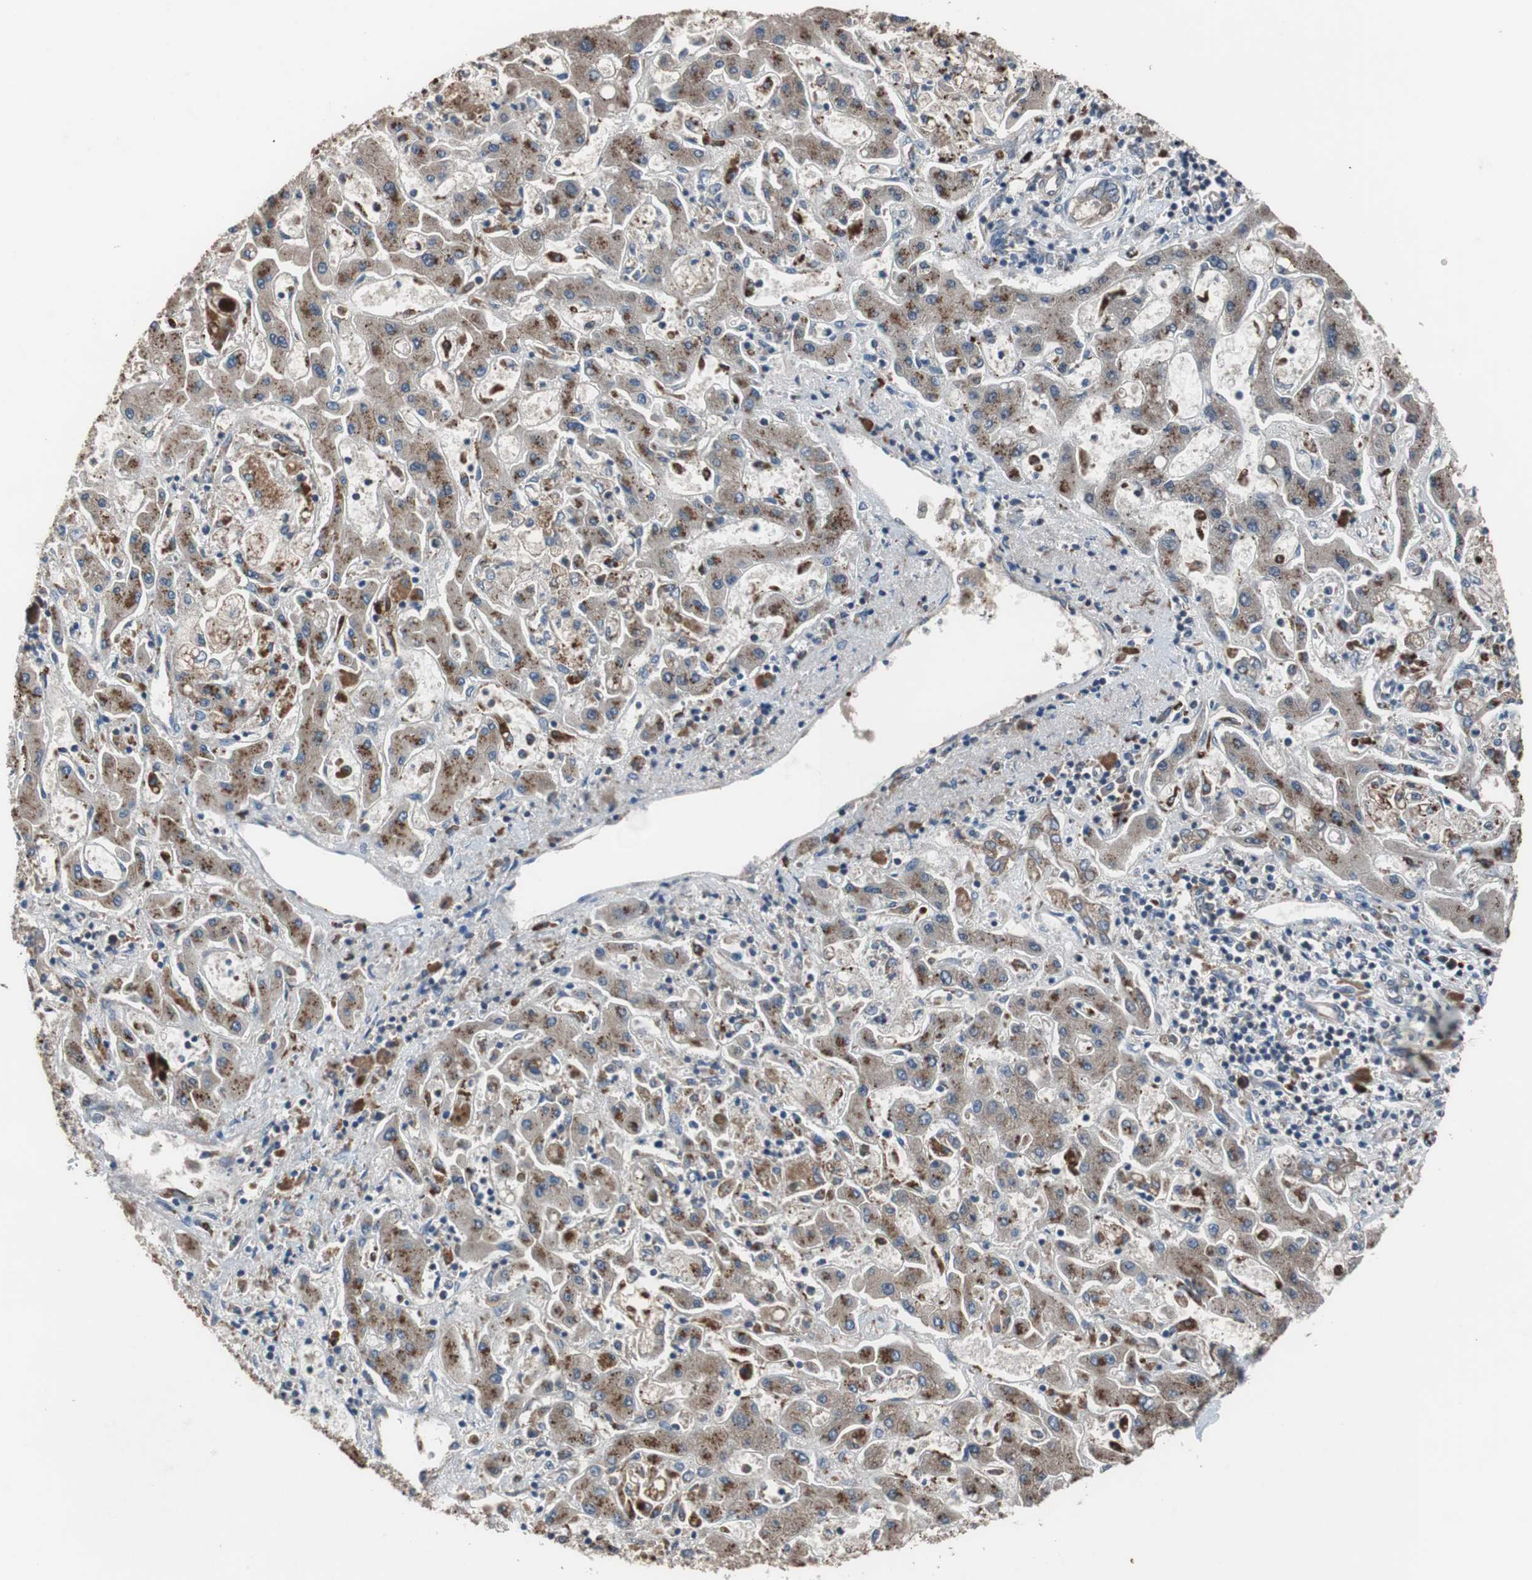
{"staining": {"intensity": "moderate", "quantity": ">75%", "location": "cytoplasmic/membranous"}, "tissue": "liver cancer", "cell_type": "Tumor cells", "image_type": "cancer", "snomed": [{"axis": "morphology", "description": "Cholangiocarcinoma"}, {"axis": "topography", "description": "Liver"}], "caption": "Liver cancer (cholangiocarcinoma) stained with DAB (3,3'-diaminobenzidine) IHC shows medium levels of moderate cytoplasmic/membranous positivity in approximately >75% of tumor cells. The staining is performed using DAB brown chromogen to label protein expression. The nuclei are counter-stained blue using hematoxylin.", "gene": "USP10", "patient": {"sex": "male", "age": 50}}